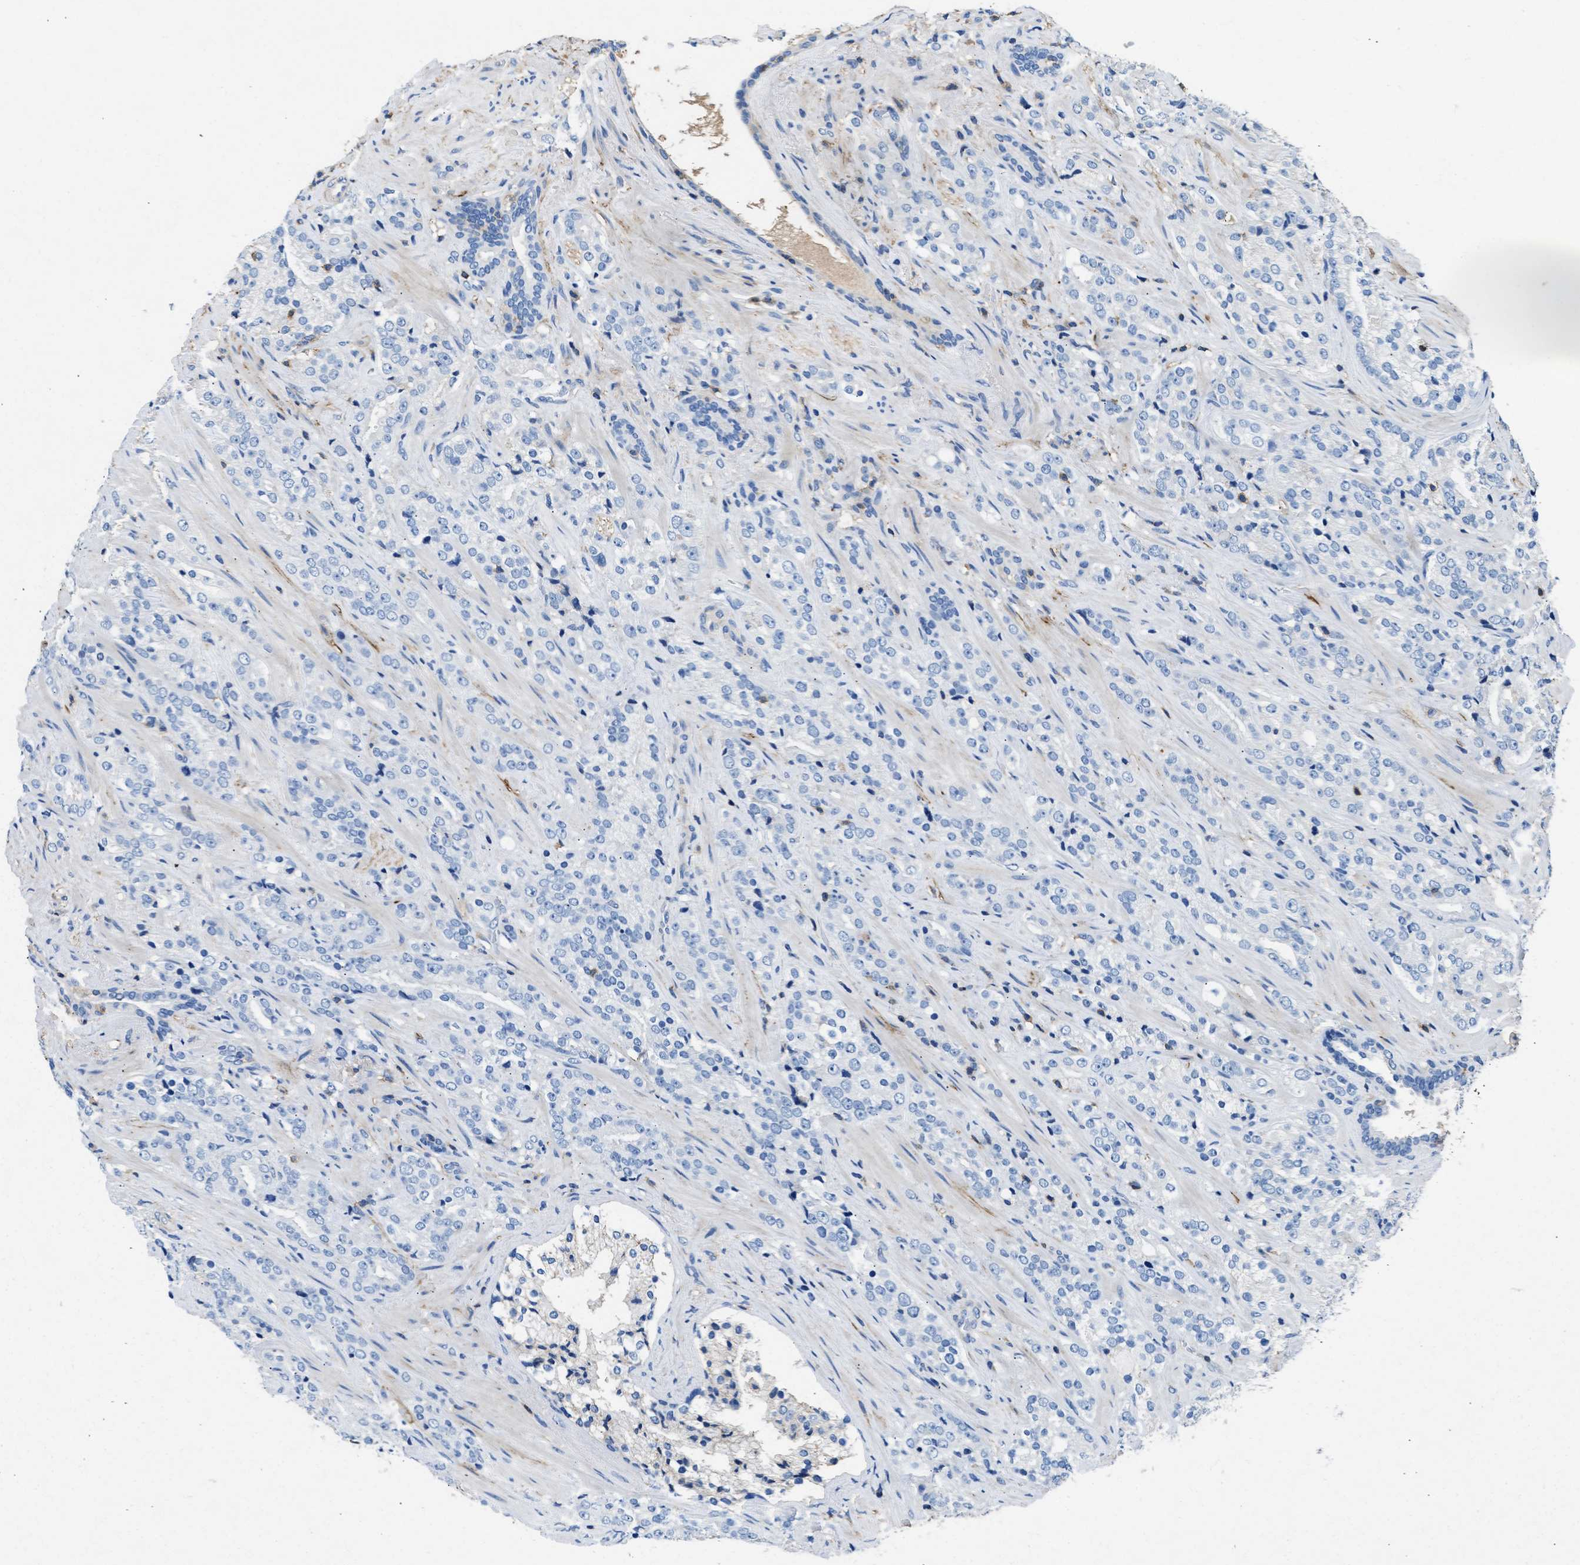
{"staining": {"intensity": "negative", "quantity": "none", "location": "none"}, "tissue": "prostate cancer", "cell_type": "Tumor cells", "image_type": "cancer", "snomed": [{"axis": "morphology", "description": "Adenocarcinoma, High grade"}, {"axis": "topography", "description": "Prostate"}], "caption": "Immunohistochemical staining of adenocarcinoma (high-grade) (prostate) exhibits no significant expression in tumor cells. The staining was performed using DAB (3,3'-diaminobenzidine) to visualize the protein expression in brown, while the nuclei were stained in blue with hematoxylin (Magnification: 20x).", "gene": "KCNQ4", "patient": {"sex": "male", "age": 71}}